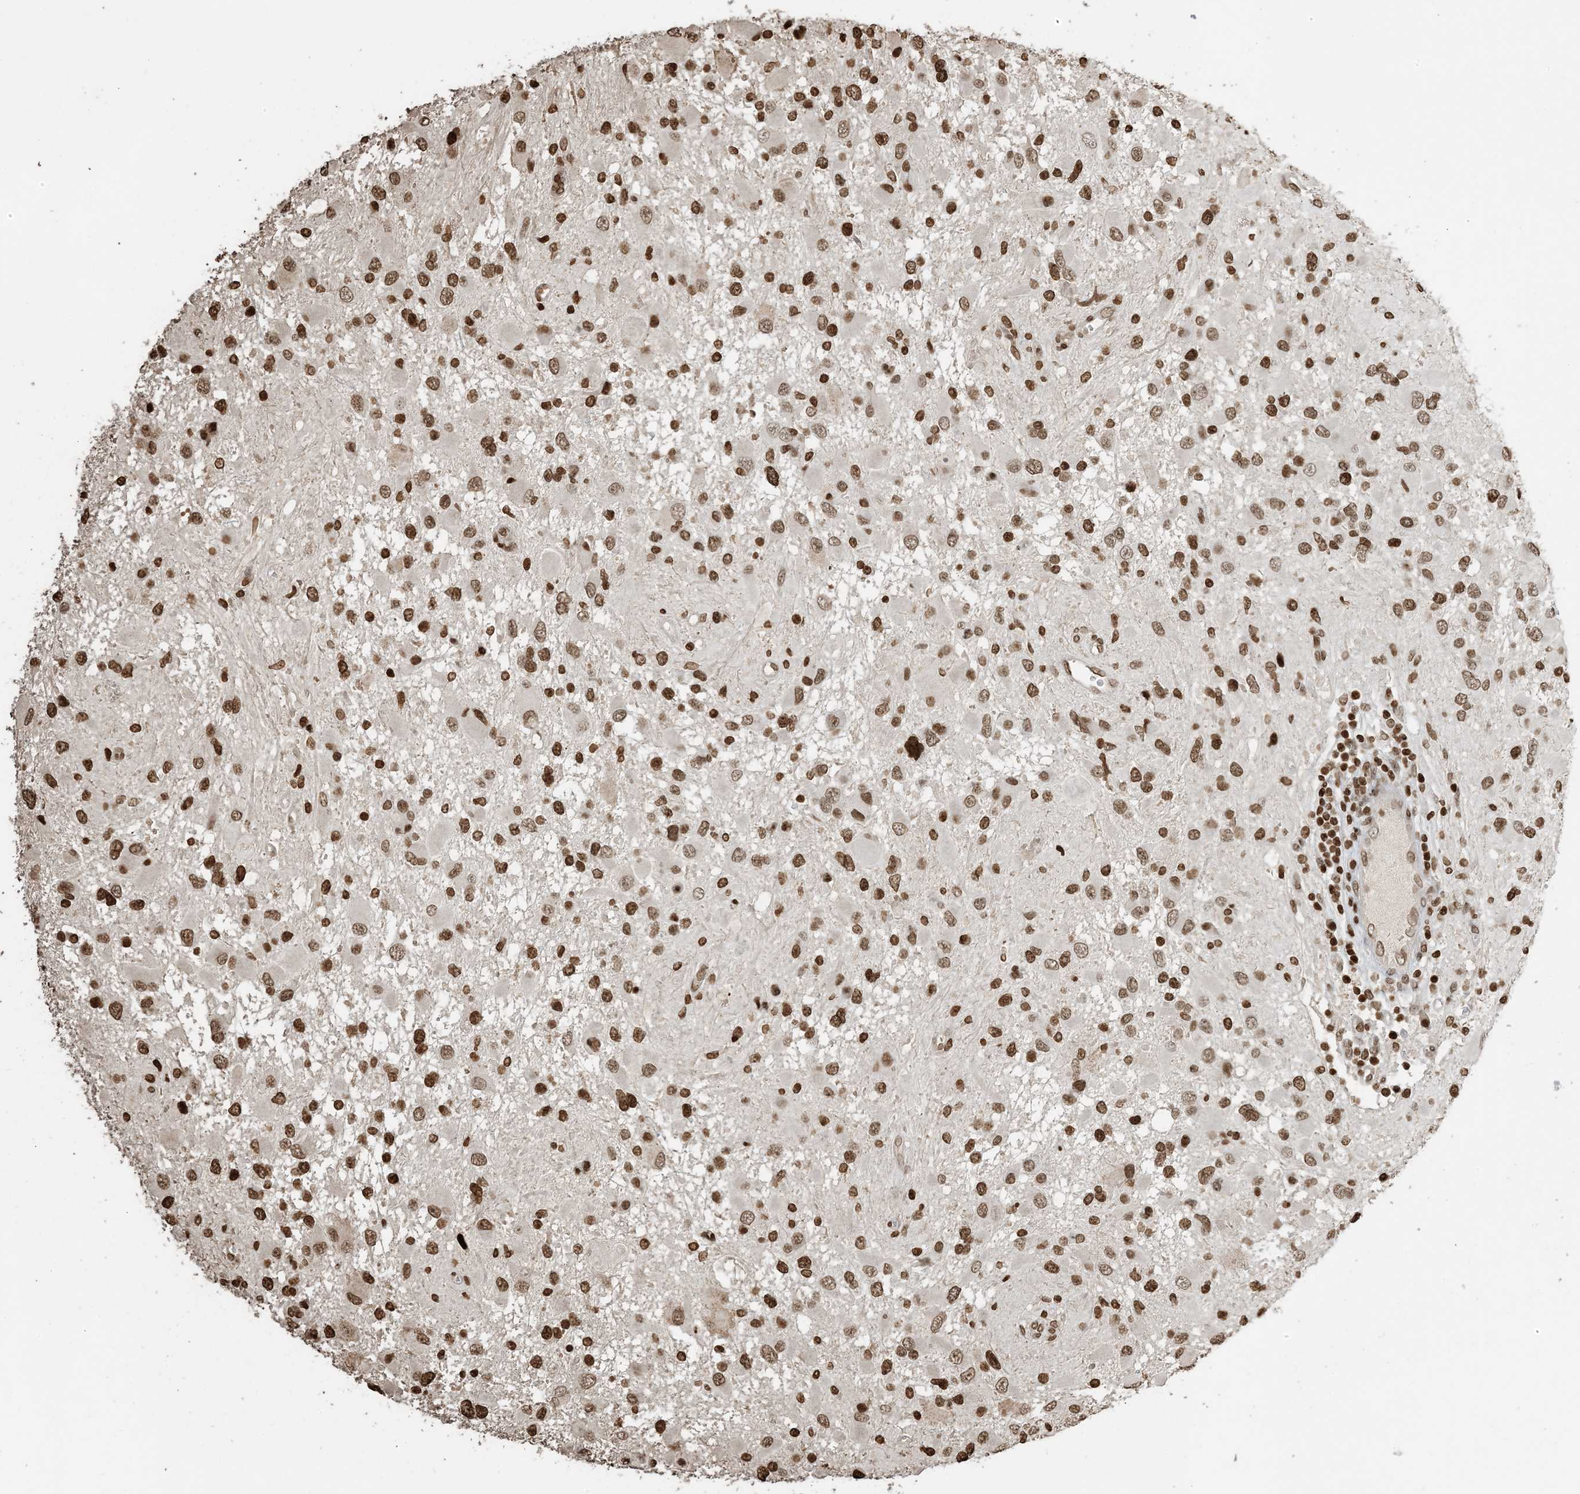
{"staining": {"intensity": "strong", "quantity": ">75%", "location": "nuclear"}, "tissue": "glioma", "cell_type": "Tumor cells", "image_type": "cancer", "snomed": [{"axis": "morphology", "description": "Glioma, malignant, High grade"}, {"axis": "topography", "description": "Brain"}], "caption": "Human glioma stained with a brown dye shows strong nuclear positive expression in about >75% of tumor cells.", "gene": "H3-3B", "patient": {"sex": "male", "age": 53}}